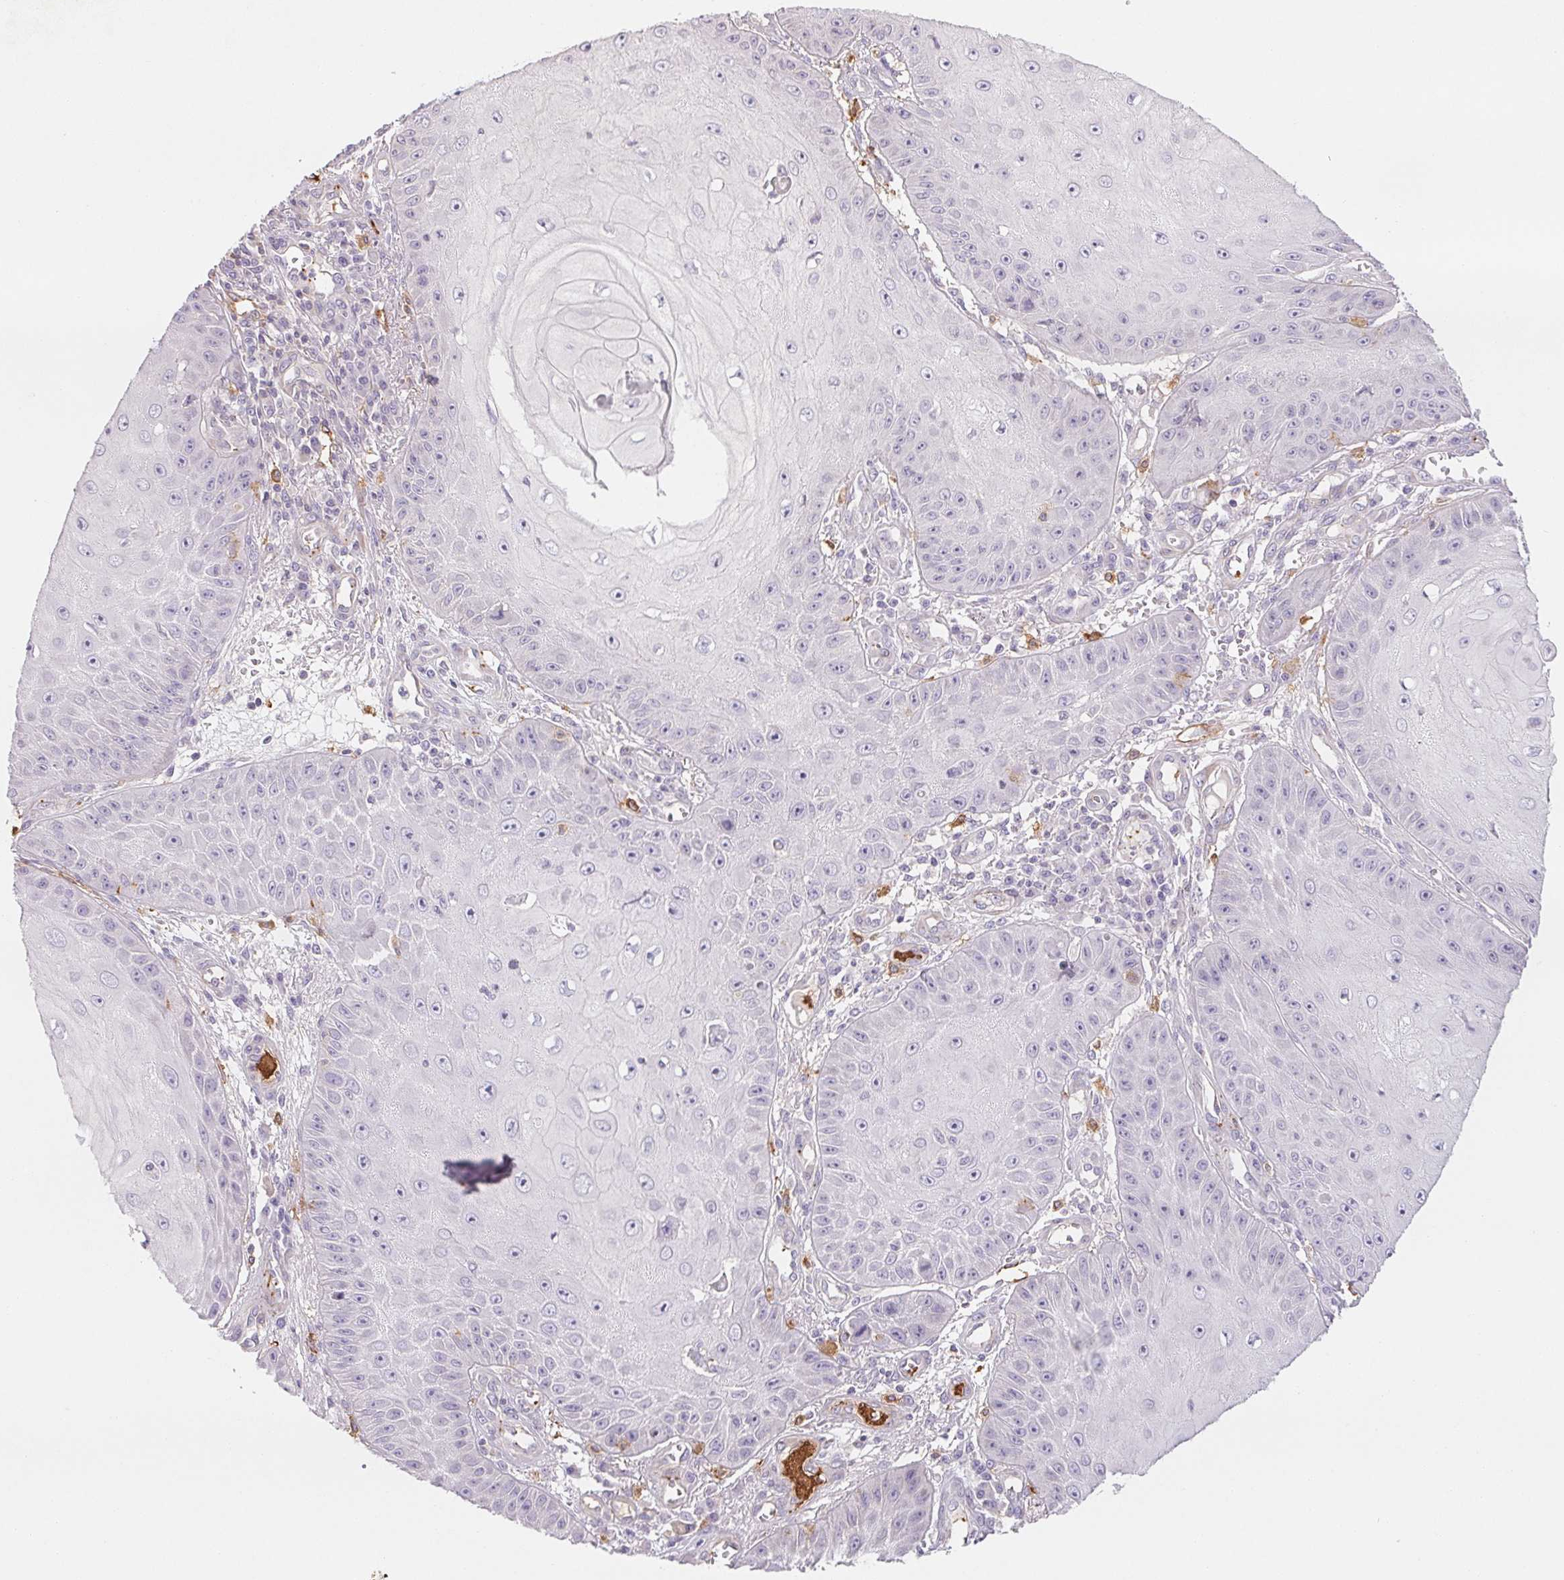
{"staining": {"intensity": "negative", "quantity": "none", "location": "none"}, "tissue": "skin cancer", "cell_type": "Tumor cells", "image_type": "cancer", "snomed": [{"axis": "morphology", "description": "Squamous cell carcinoma, NOS"}, {"axis": "topography", "description": "Skin"}], "caption": "DAB (3,3'-diaminobenzidine) immunohistochemical staining of skin cancer exhibits no significant positivity in tumor cells. (DAB (3,3'-diaminobenzidine) IHC, high magnification).", "gene": "ANKRD13B", "patient": {"sex": "male", "age": 70}}